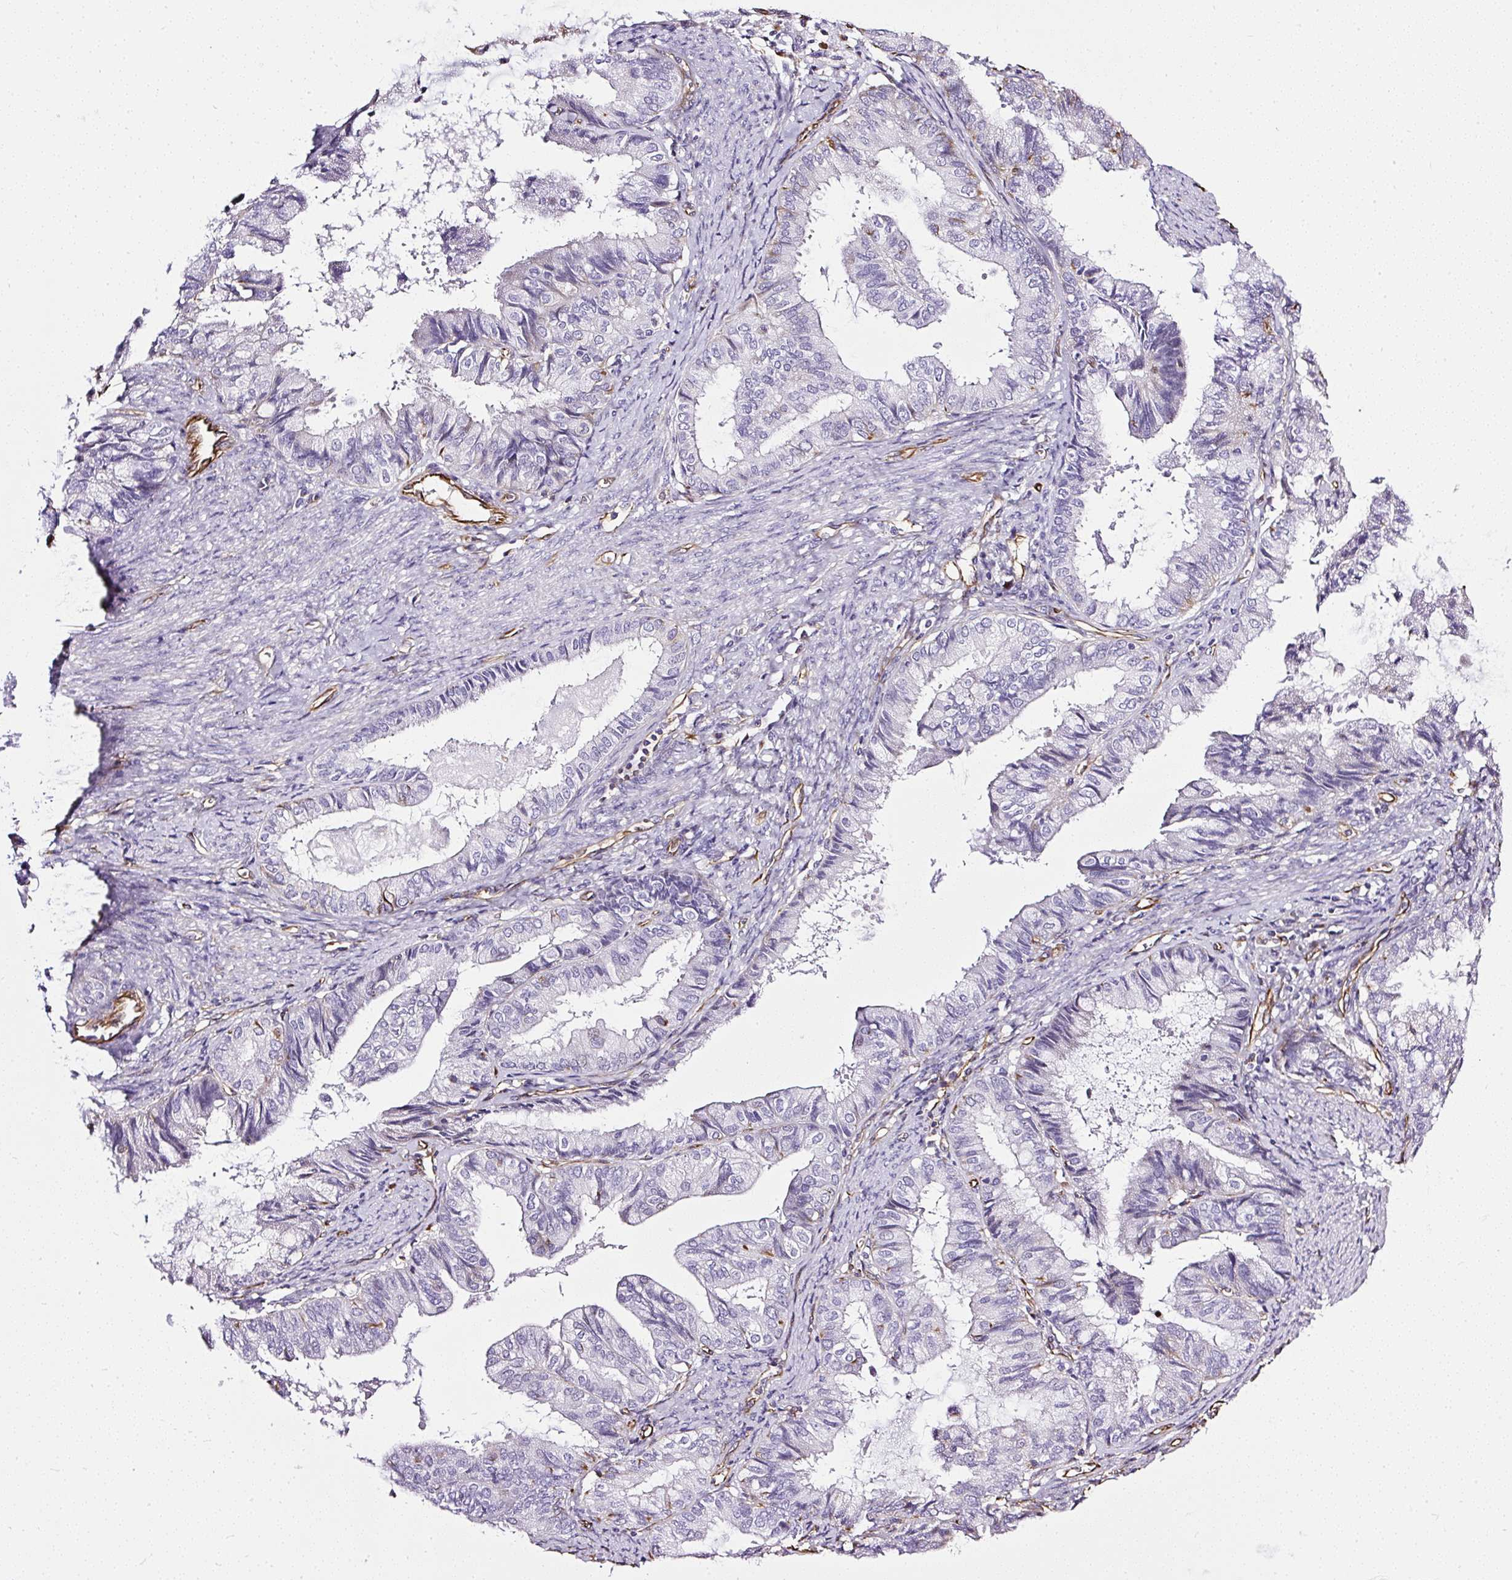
{"staining": {"intensity": "negative", "quantity": "none", "location": "none"}, "tissue": "endometrial cancer", "cell_type": "Tumor cells", "image_type": "cancer", "snomed": [{"axis": "morphology", "description": "Adenocarcinoma, NOS"}, {"axis": "topography", "description": "Endometrium"}], "caption": "Immunohistochemistry (IHC) histopathology image of human endometrial cancer (adenocarcinoma) stained for a protein (brown), which demonstrates no staining in tumor cells. (Stains: DAB immunohistochemistry (IHC) with hematoxylin counter stain, Microscopy: brightfield microscopy at high magnification).", "gene": "PLS1", "patient": {"sex": "female", "age": 86}}